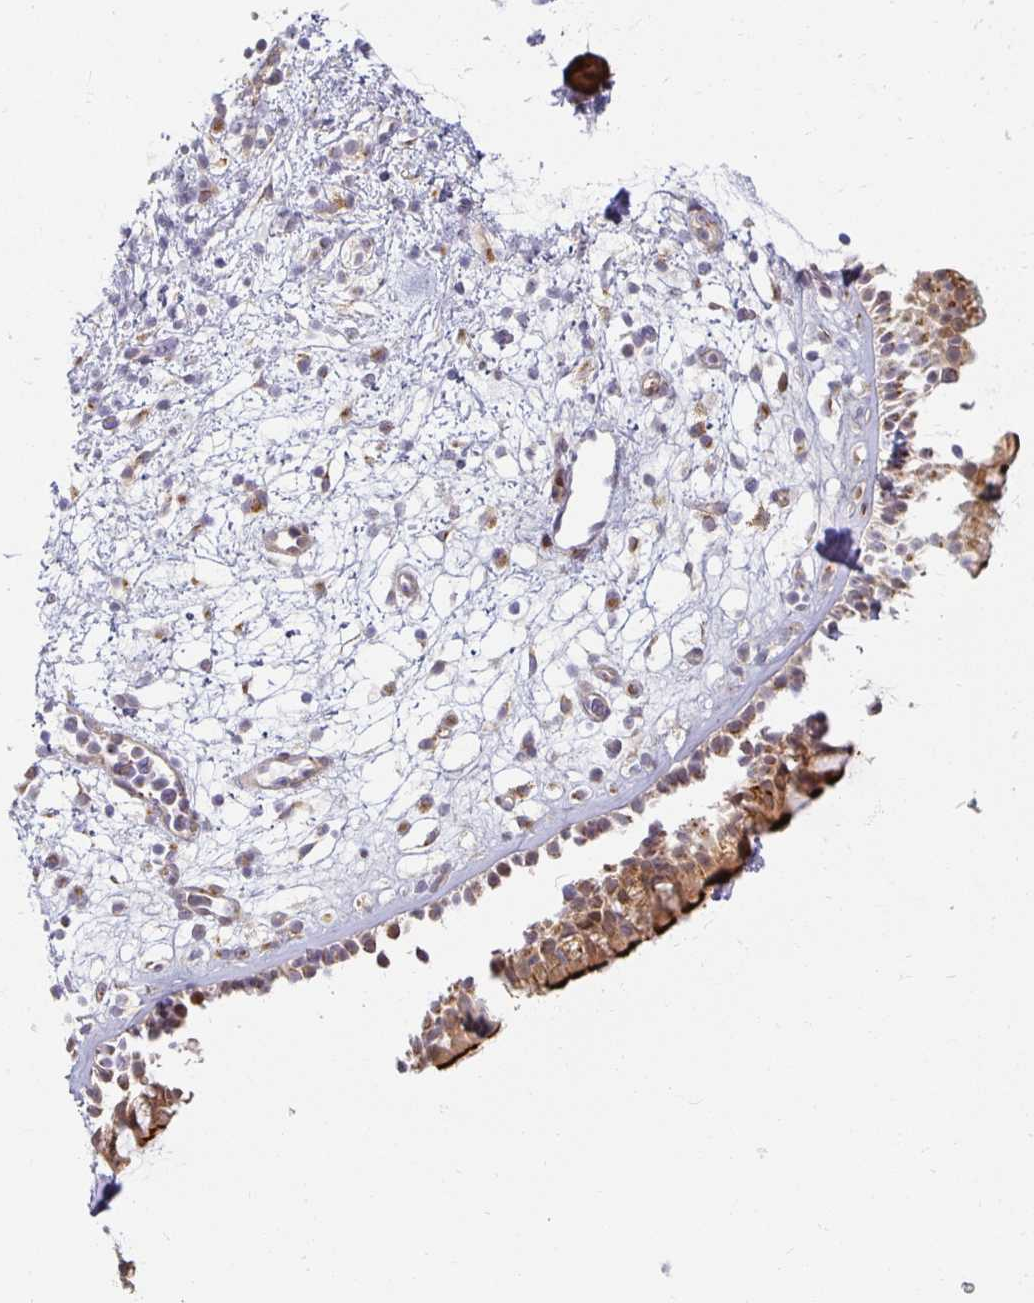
{"staining": {"intensity": "moderate", "quantity": ">75%", "location": "cytoplasmic/membranous"}, "tissue": "nasopharynx", "cell_type": "Respiratory epithelial cells", "image_type": "normal", "snomed": [{"axis": "morphology", "description": "Normal tissue, NOS"}, {"axis": "topography", "description": "Nasopharynx"}], "caption": "The image exhibits immunohistochemical staining of unremarkable nasopharynx. There is moderate cytoplasmic/membranous expression is identified in approximately >75% of respiratory epithelial cells.", "gene": "EHF", "patient": {"sex": "female", "age": 70}}